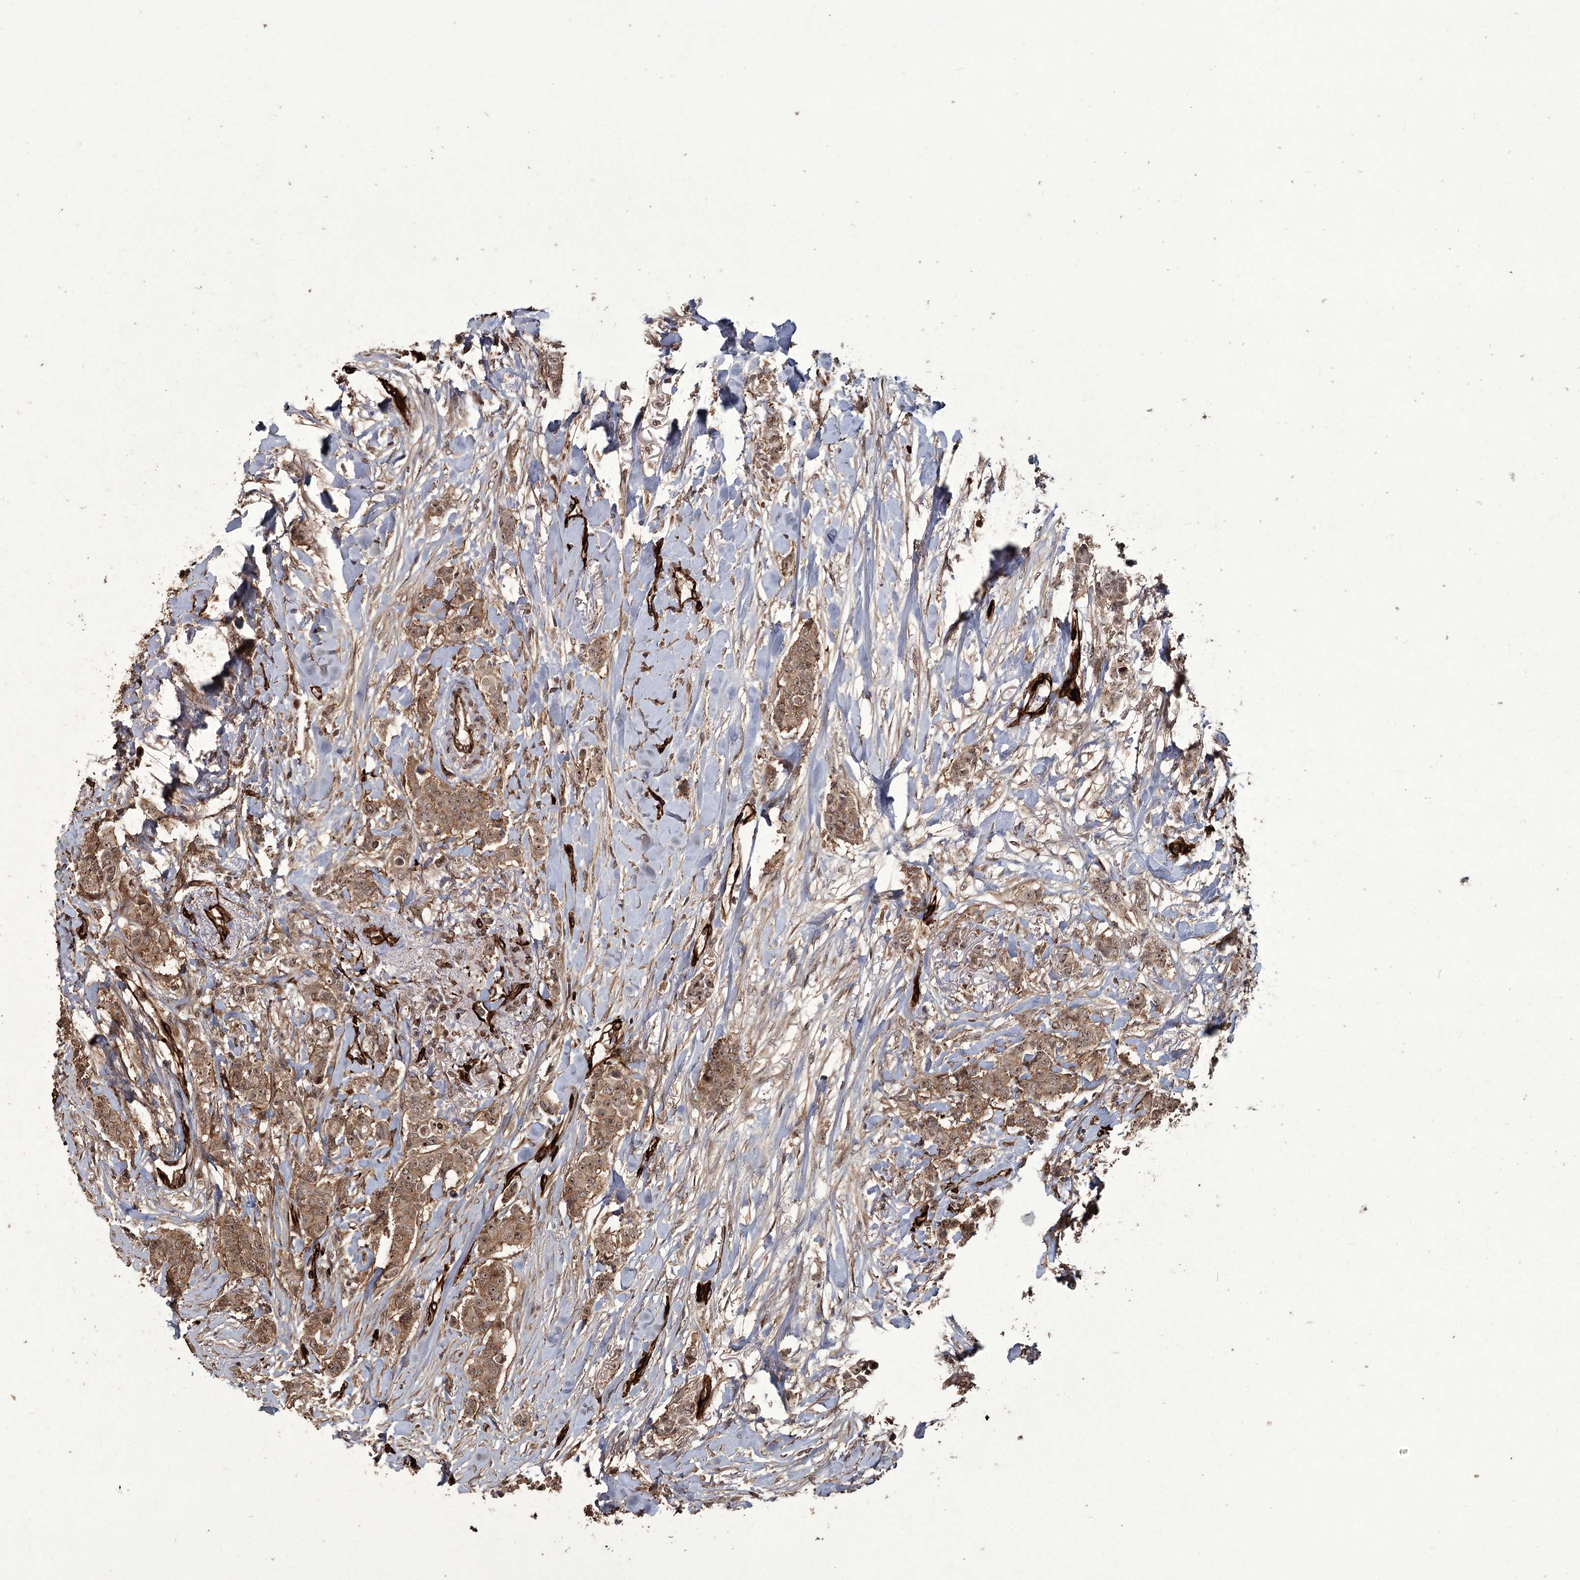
{"staining": {"intensity": "moderate", "quantity": ">75%", "location": "cytoplasmic/membranous,nuclear"}, "tissue": "breast cancer", "cell_type": "Tumor cells", "image_type": "cancer", "snomed": [{"axis": "morphology", "description": "Duct carcinoma"}, {"axis": "topography", "description": "Breast"}], "caption": "The histopathology image exhibits immunohistochemical staining of breast infiltrating ductal carcinoma. There is moderate cytoplasmic/membranous and nuclear expression is seen in about >75% of tumor cells. Nuclei are stained in blue.", "gene": "RPAP3", "patient": {"sex": "female", "age": 40}}